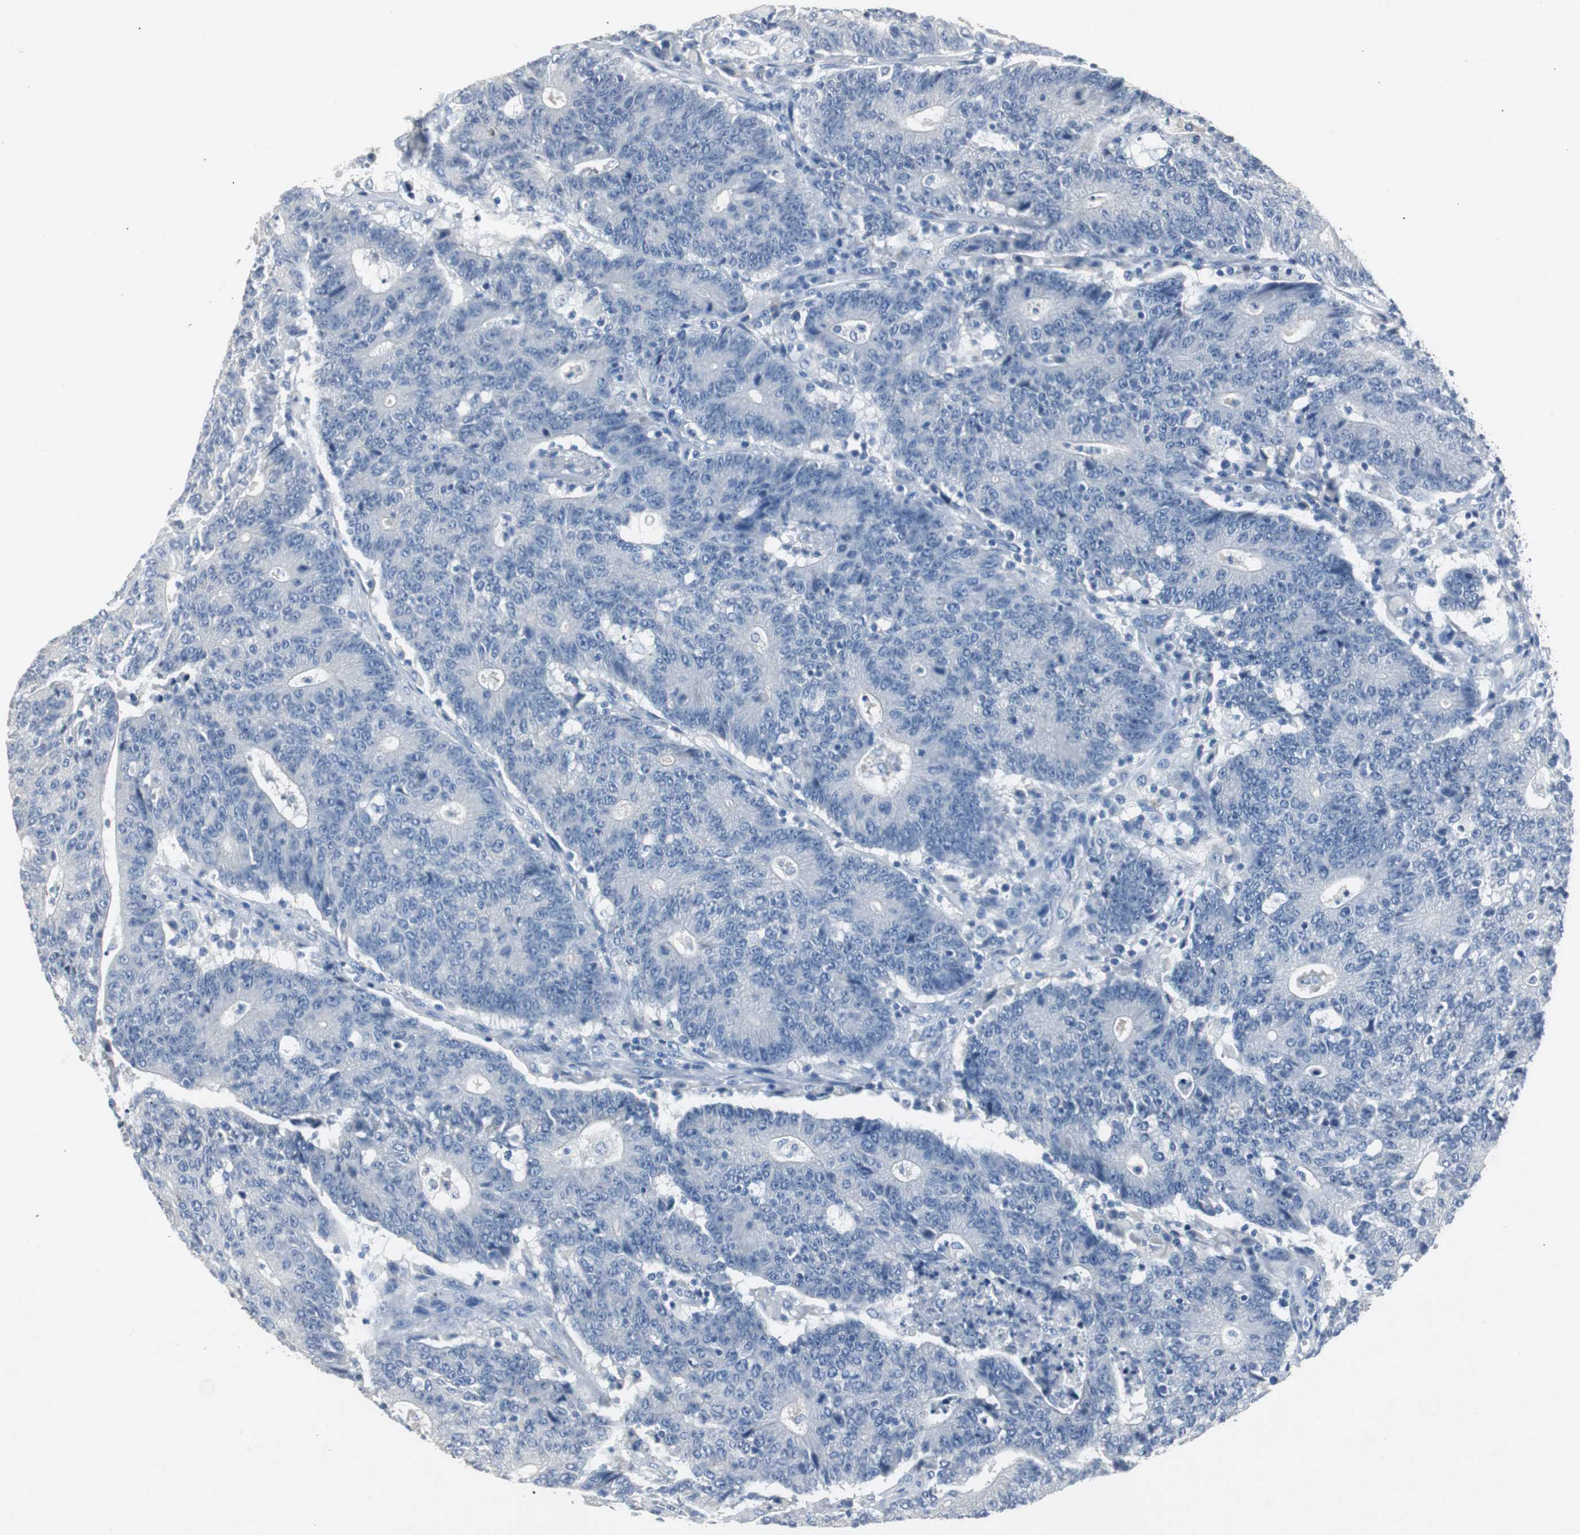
{"staining": {"intensity": "negative", "quantity": "none", "location": "none"}, "tissue": "colorectal cancer", "cell_type": "Tumor cells", "image_type": "cancer", "snomed": [{"axis": "morphology", "description": "Normal tissue, NOS"}, {"axis": "morphology", "description": "Adenocarcinoma, NOS"}, {"axis": "topography", "description": "Colon"}], "caption": "This is an IHC micrograph of colorectal adenocarcinoma. There is no staining in tumor cells.", "gene": "LRP2", "patient": {"sex": "female", "age": 75}}